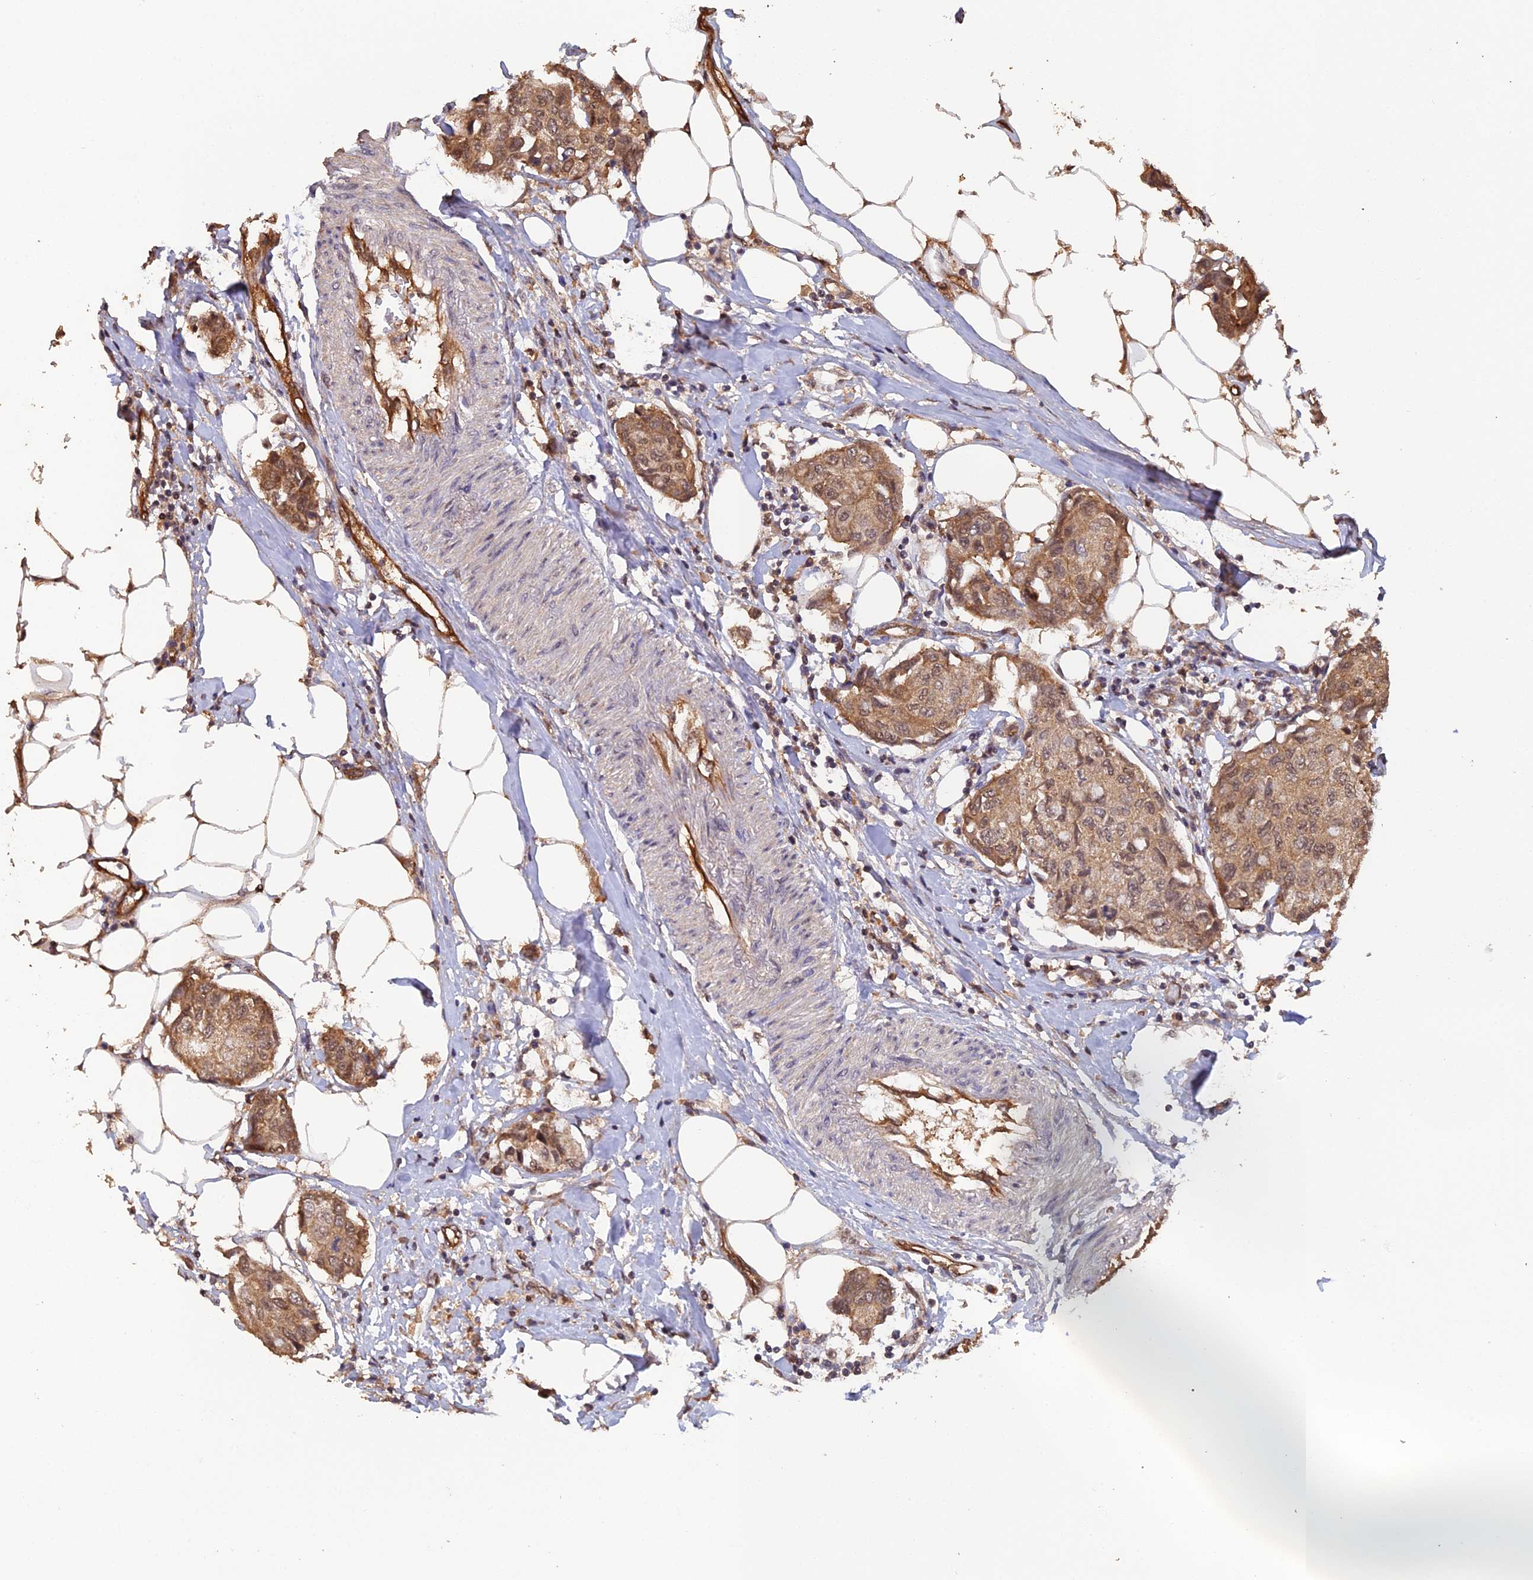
{"staining": {"intensity": "moderate", "quantity": ">75%", "location": "cytoplasmic/membranous,nuclear"}, "tissue": "breast cancer", "cell_type": "Tumor cells", "image_type": "cancer", "snomed": [{"axis": "morphology", "description": "Duct carcinoma"}, {"axis": "topography", "description": "Breast"}], "caption": "Breast infiltrating ductal carcinoma tissue exhibits moderate cytoplasmic/membranous and nuclear positivity in about >75% of tumor cells, visualized by immunohistochemistry.", "gene": "RALGAPA2", "patient": {"sex": "female", "age": 80}}